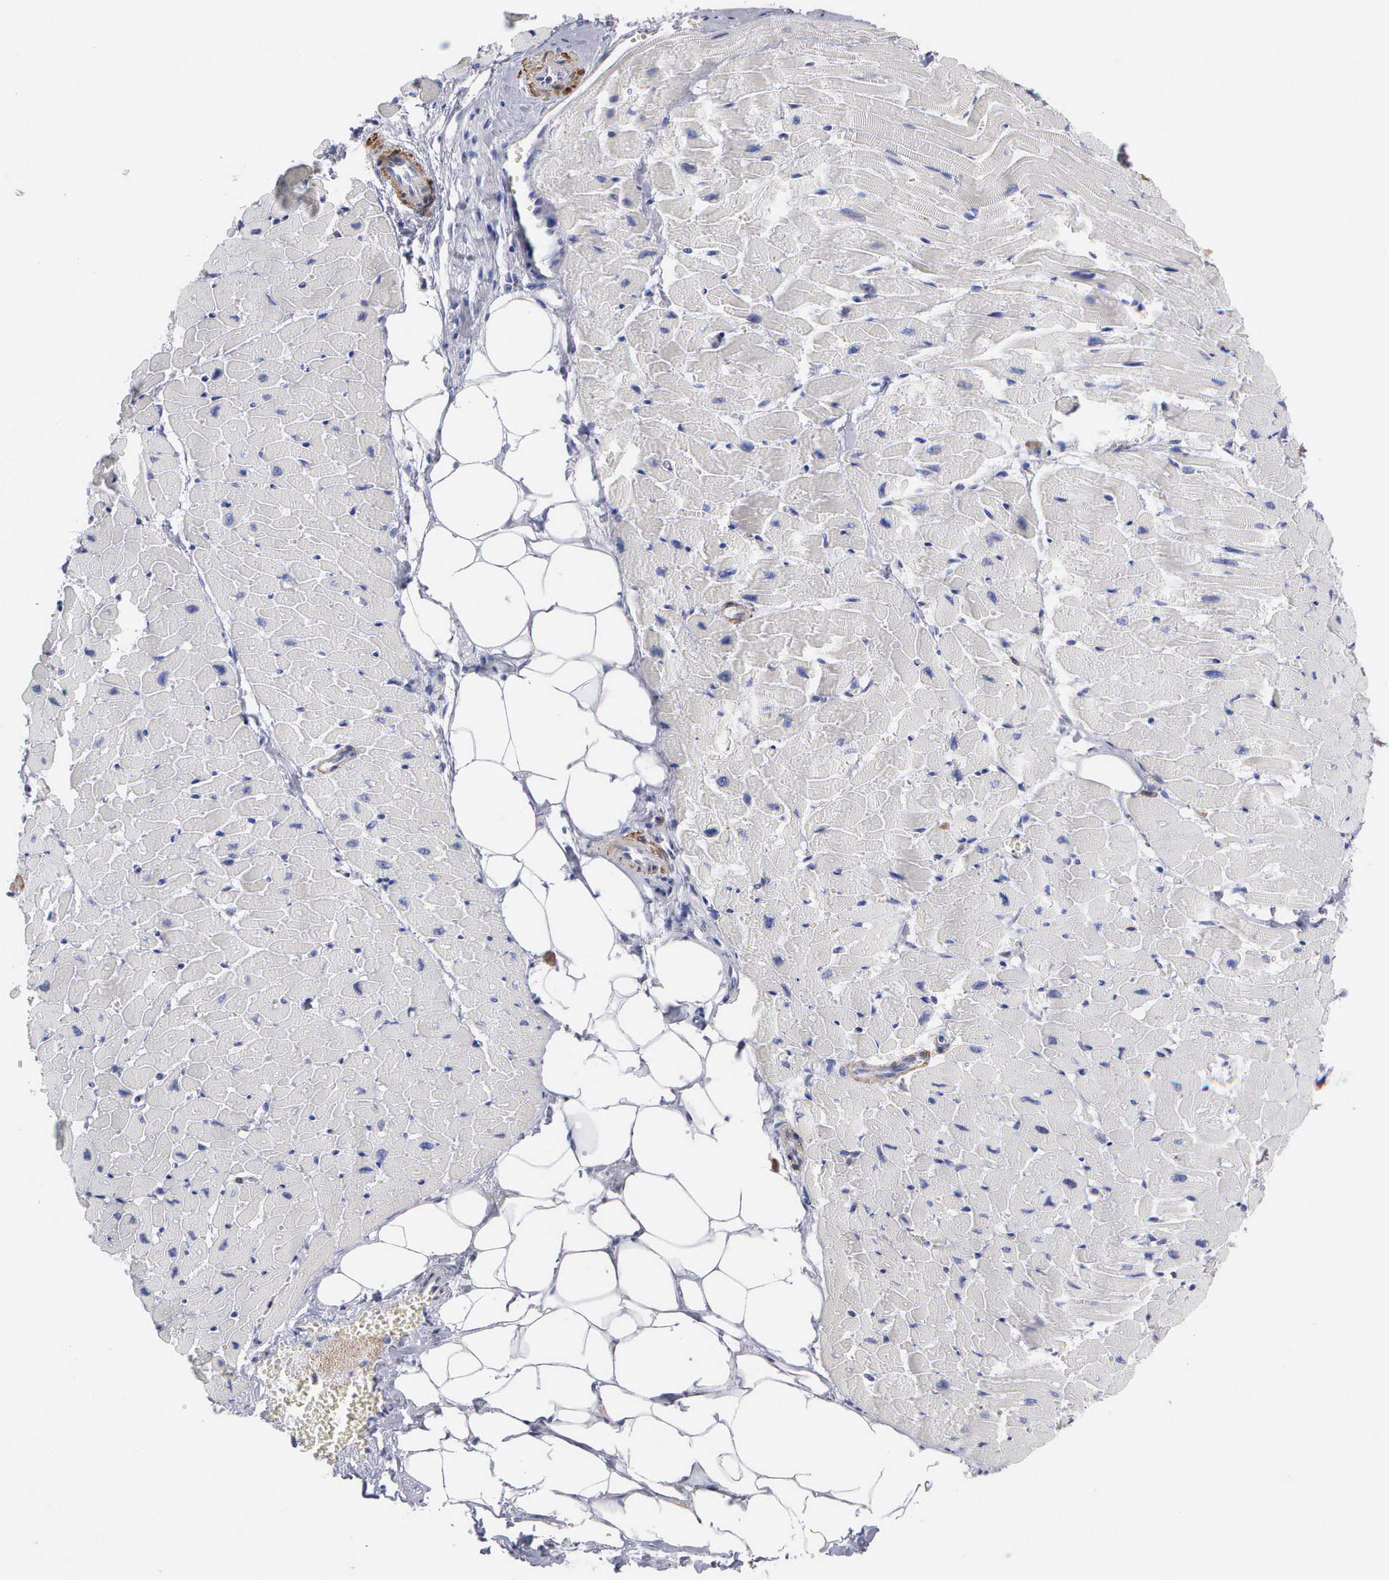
{"staining": {"intensity": "negative", "quantity": "none", "location": "none"}, "tissue": "heart muscle", "cell_type": "Cardiomyocytes", "image_type": "normal", "snomed": [{"axis": "morphology", "description": "Normal tissue, NOS"}, {"axis": "topography", "description": "Heart"}], "caption": "An immunohistochemistry (IHC) histopathology image of unremarkable heart muscle is shown. There is no staining in cardiomyocytes of heart muscle. Brightfield microscopy of immunohistochemistry stained with DAB (brown) and hematoxylin (blue), captured at high magnification.", "gene": "ELFN2", "patient": {"sex": "female", "age": 19}}